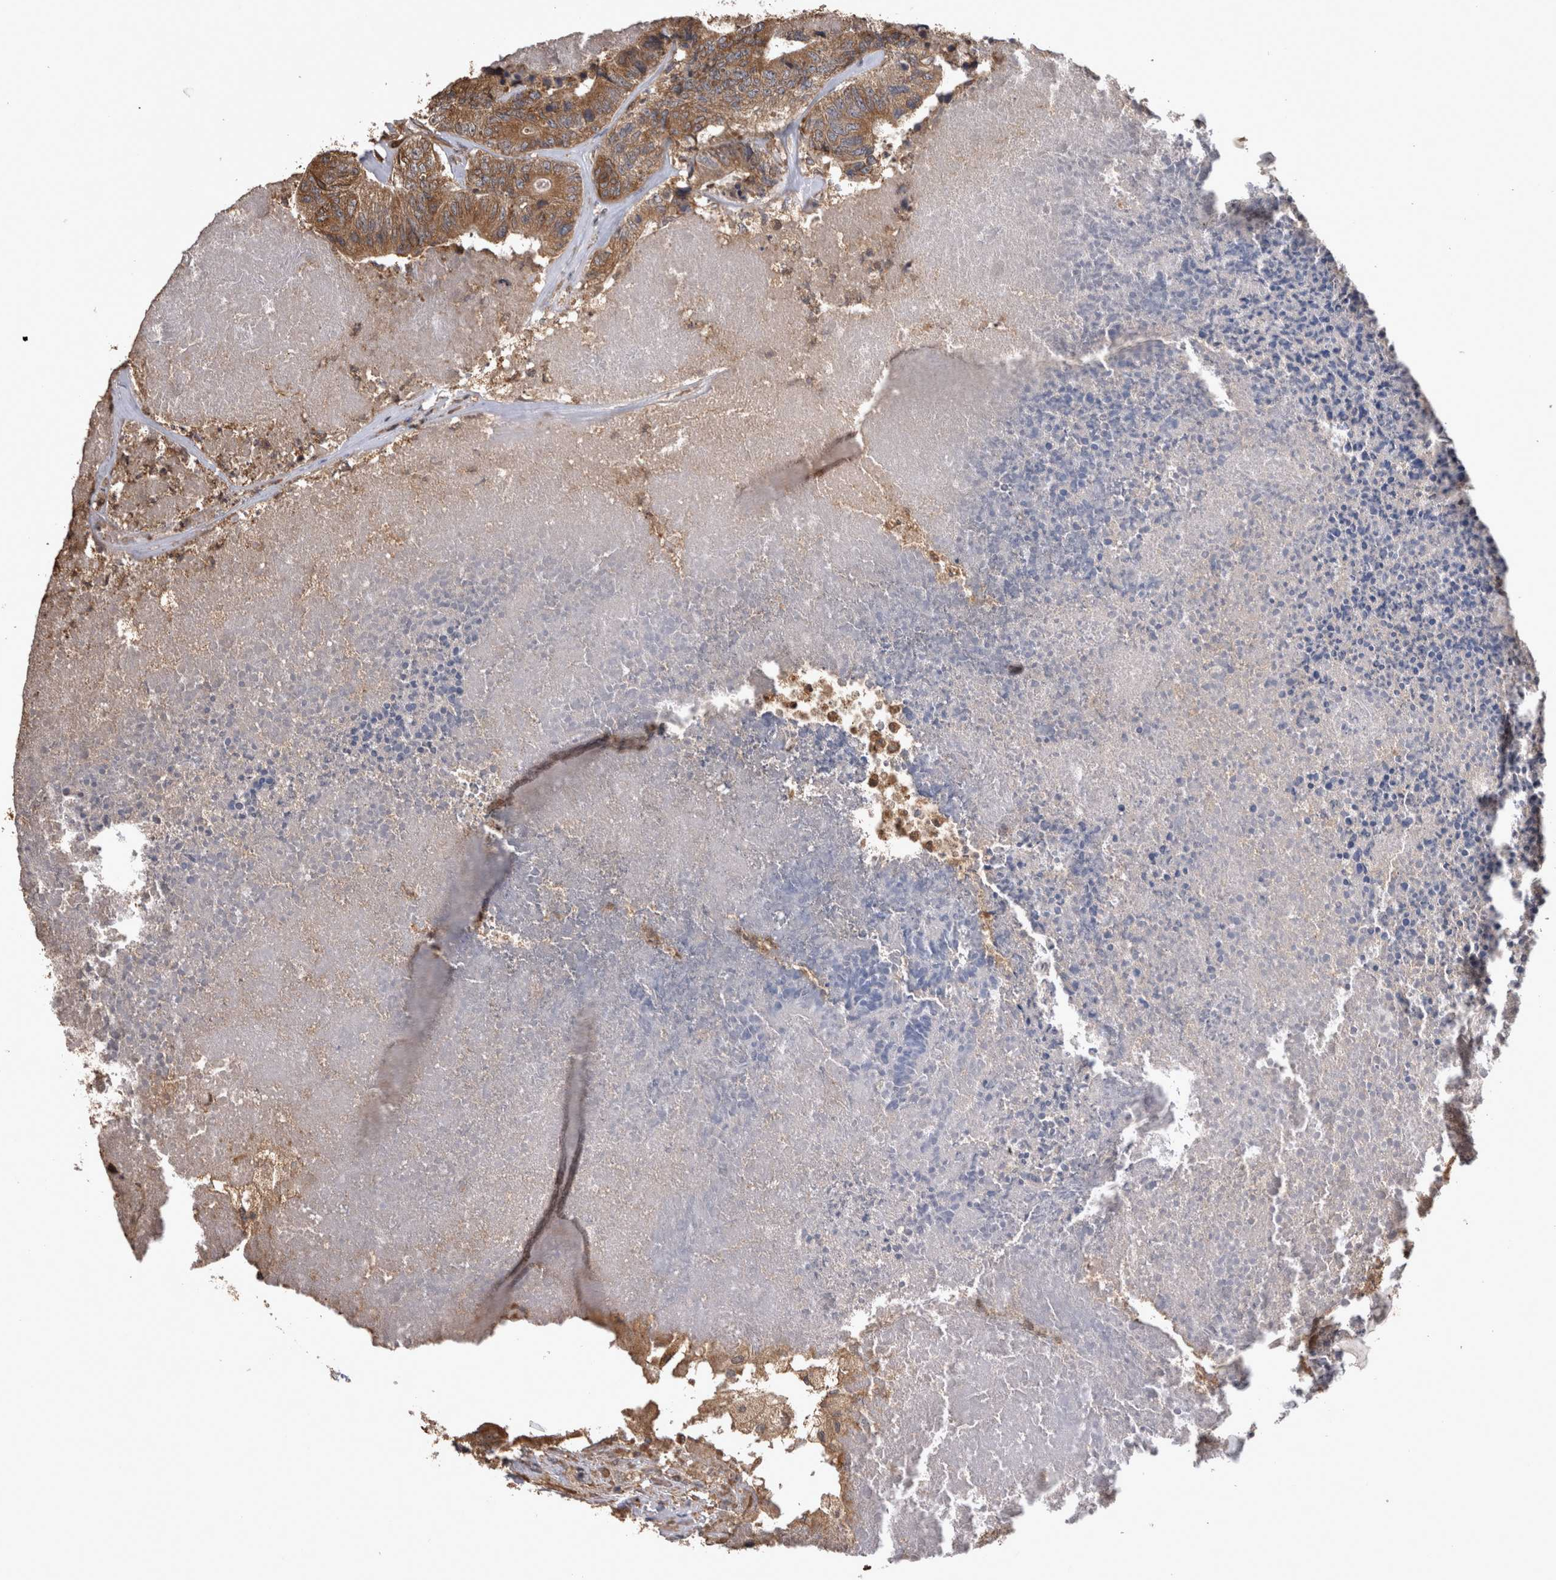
{"staining": {"intensity": "moderate", "quantity": ">75%", "location": "cytoplasmic/membranous"}, "tissue": "colorectal cancer", "cell_type": "Tumor cells", "image_type": "cancer", "snomed": [{"axis": "morphology", "description": "Adenocarcinoma, NOS"}, {"axis": "topography", "description": "Colon"}], "caption": "This is a histology image of immunohistochemistry (IHC) staining of adenocarcinoma (colorectal), which shows moderate expression in the cytoplasmic/membranous of tumor cells.", "gene": "TMED7", "patient": {"sex": "female", "age": 67}}